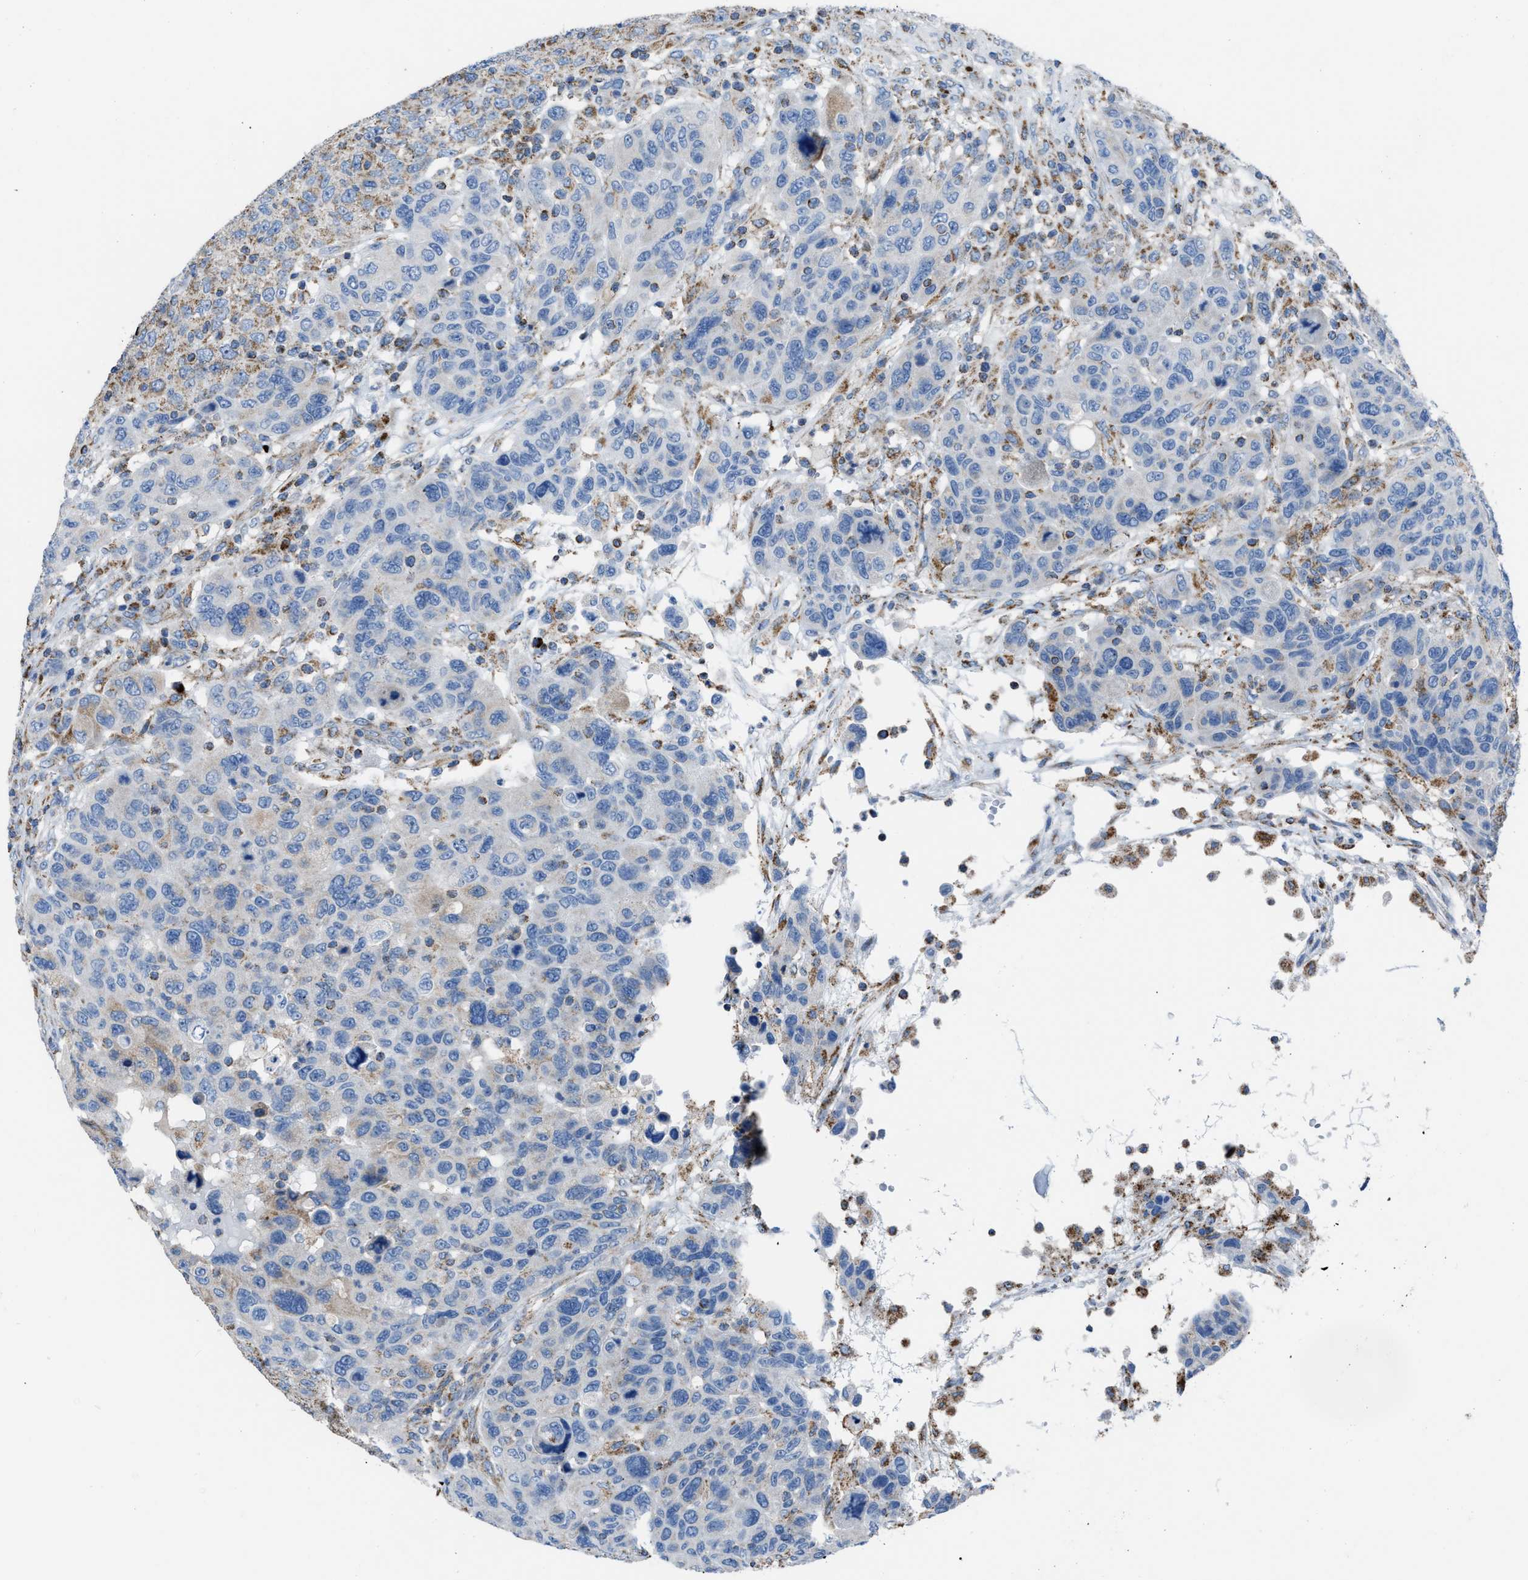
{"staining": {"intensity": "negative", "quantity": "none", "location": "none"}, "tissue": "breast cancer", "cell_type": "Tumor cells", "image_type": "cancer", "snomed": [{"axis": "morphology", "description": "Duct carcinoma"}, {"axis": "topography", "description": "Breast"}], "caption": "Photomicrograph shows no protein staining in tumor cells of invasive ductal carcinoma (breast) tissue.", "gene": "ETFB", "patient": {"sex": "female", "age": 37}}